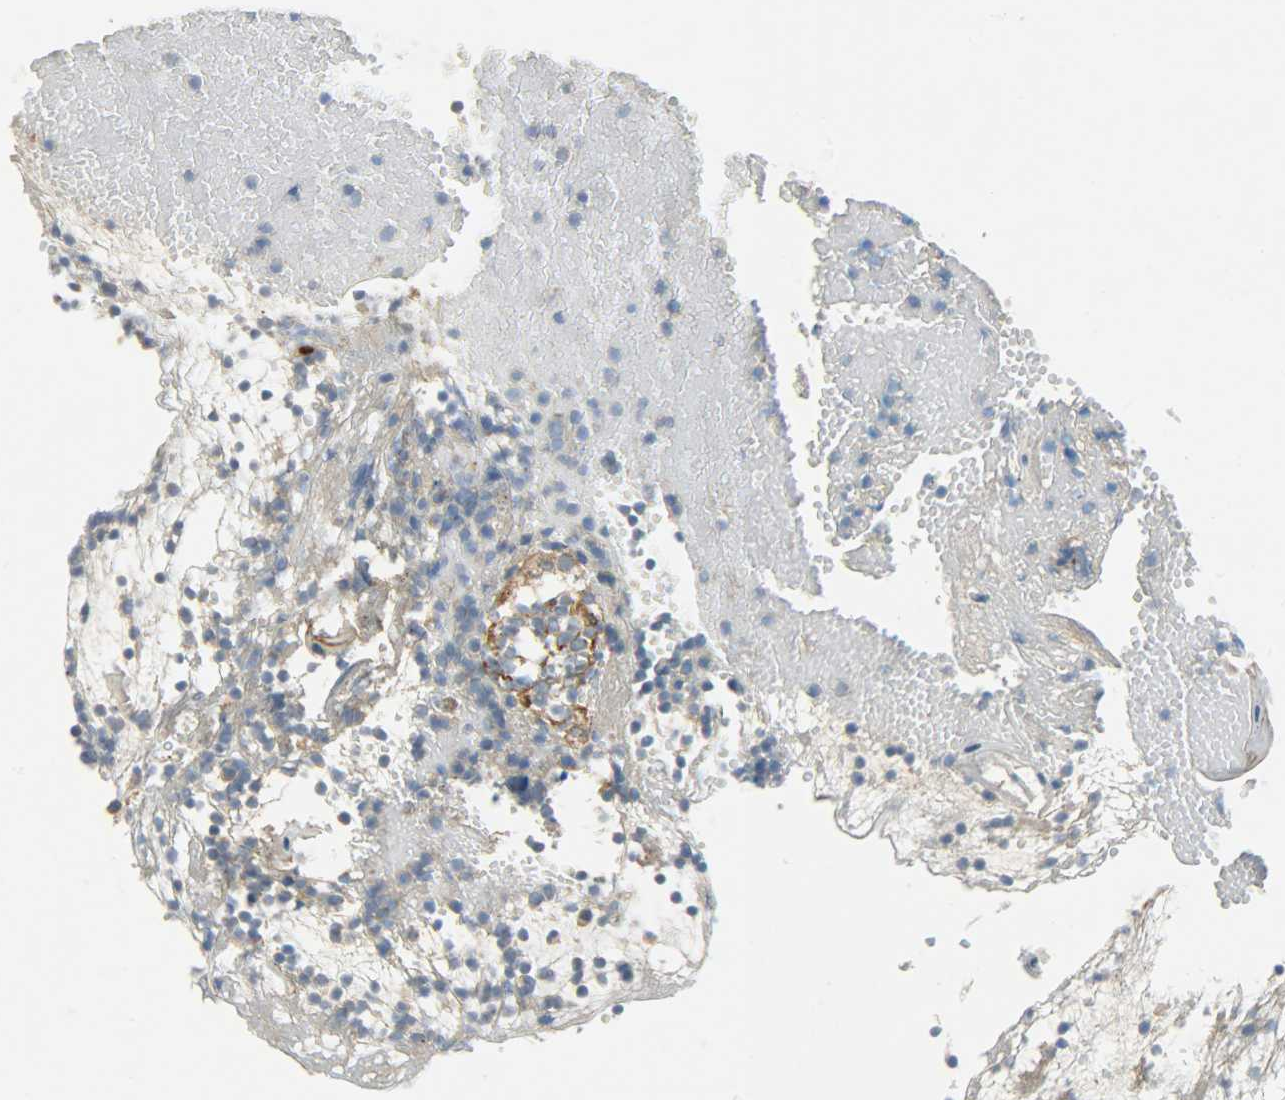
{"staining": {"intensity": "weak", "quantity": "25%-75%", "location": "cytoplasmic/membranous"}, "tissue": "tonsil", "cell_type": "Germinal center cells", "image_type": "normal", "snomed": [{"axis": "morphology", "description": "Normal tissue, NOS"}, {"axis": "topography", "description": "Tonsil"}], "caption": "Immunohistochemical staining of unremarkable tonsil exhibits 25%-75% levels of weak cytoplasmic/membranous protein positivity in approximately 25%-75% of germinal center cells. (brown staining indicates protein expression, while blue staining denotes nuclei).", "gene": "DSG2", "patient": {"sex": "female", "age": 40}}